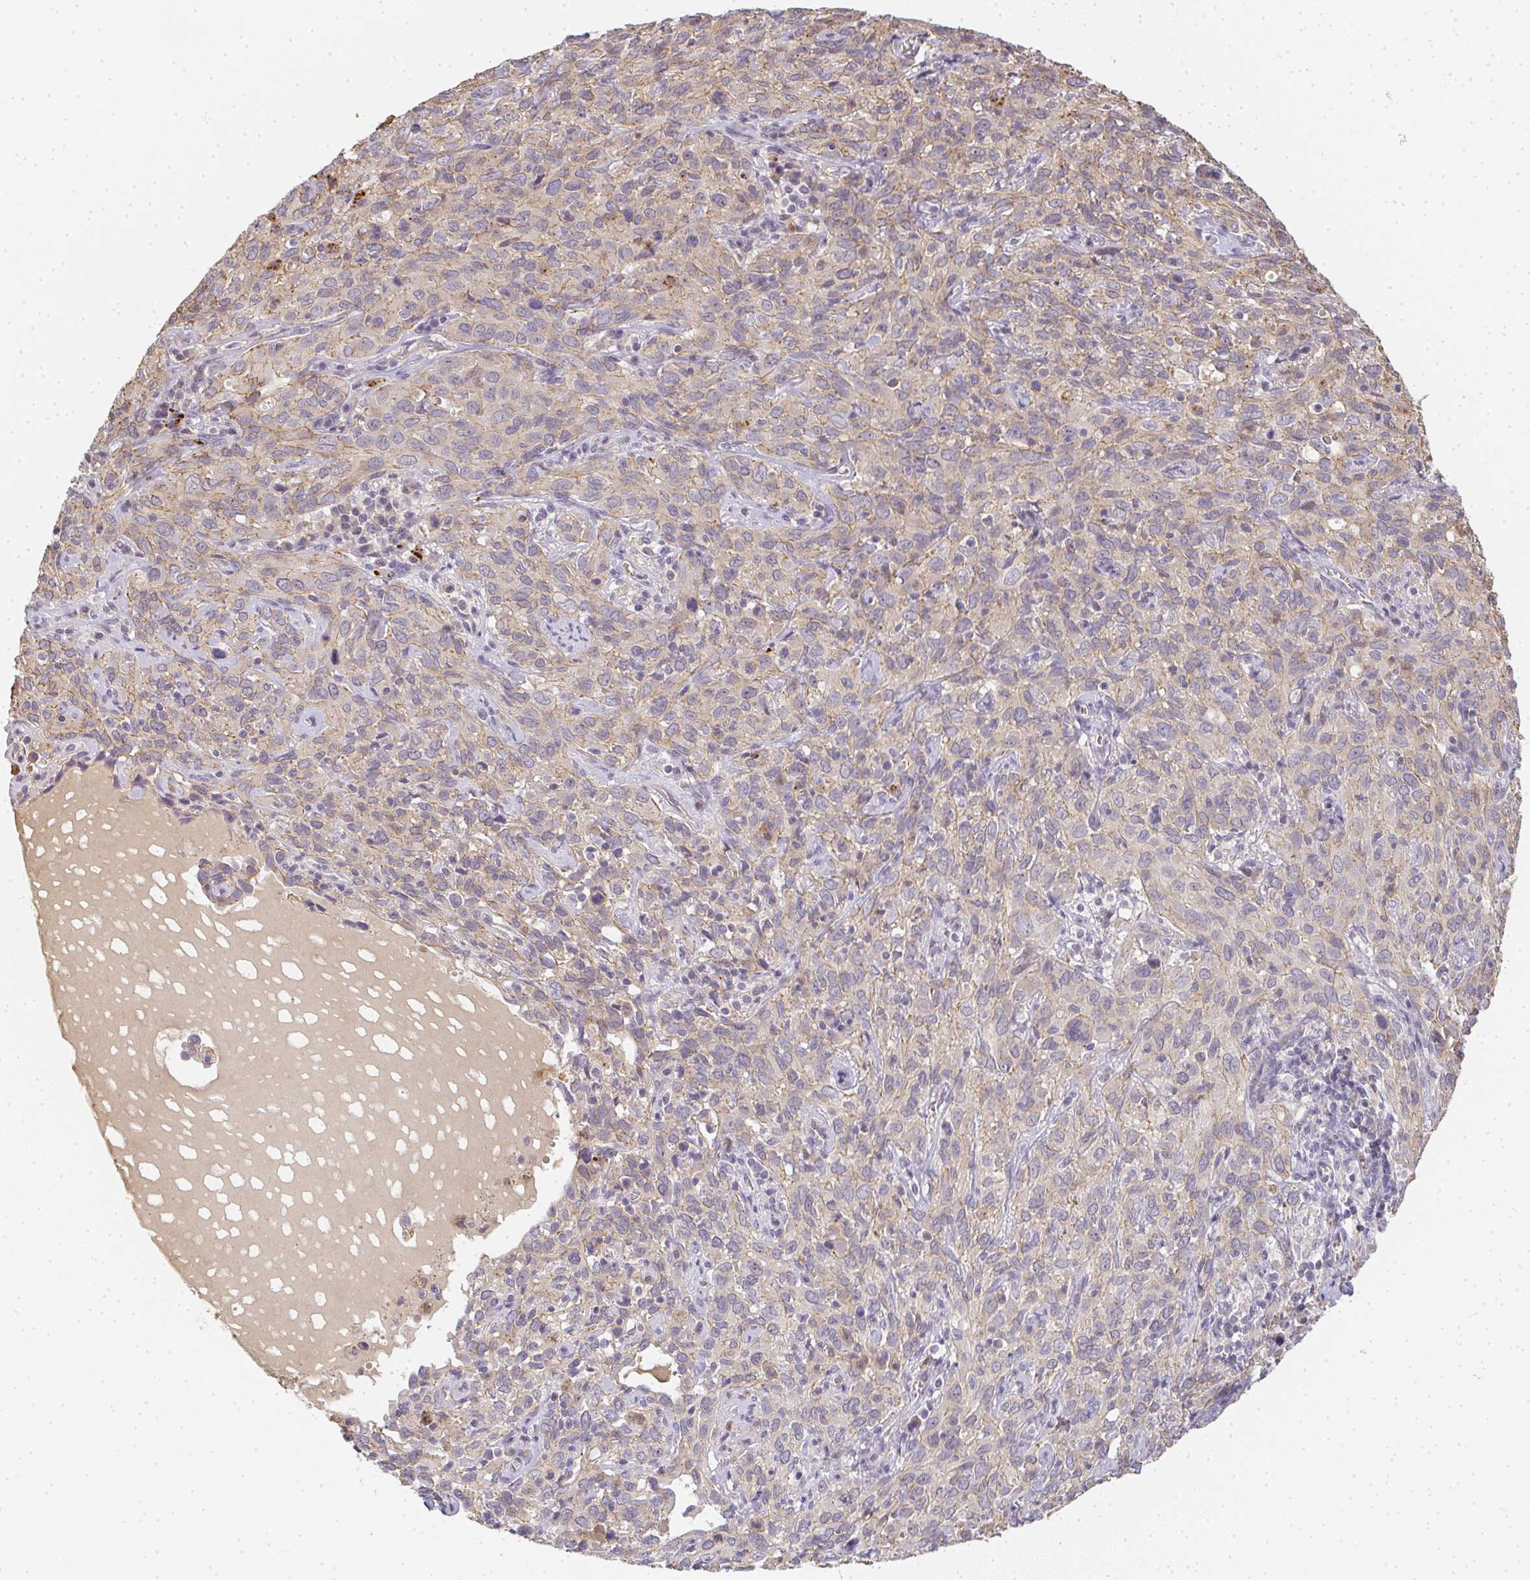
{"staining": {"intensity": "weak", "quantity": "<25%", "location": "cytoplasmic/membranous"}, "tissue": "cervical cancer", "cell_type": "Tumor cells", "image_type": "cancer", "snomed": [{"axis": "morphology", "description": "Normal tissue, NOS"}, {"axis": "morphology", "description": "Squamous cell carcinoma, NOS"}, {"axis": "topography", "description": "Cervix"}], "caption": "Immunohistochemistry of squamous cell carcinoma (cervical) reveals no expression in tumor cells. (Immunohistochemistry, brightfield microscopy, high magnification).", "gene": "SLC35B3", "patient": {"sex": "female", "age": 51}}